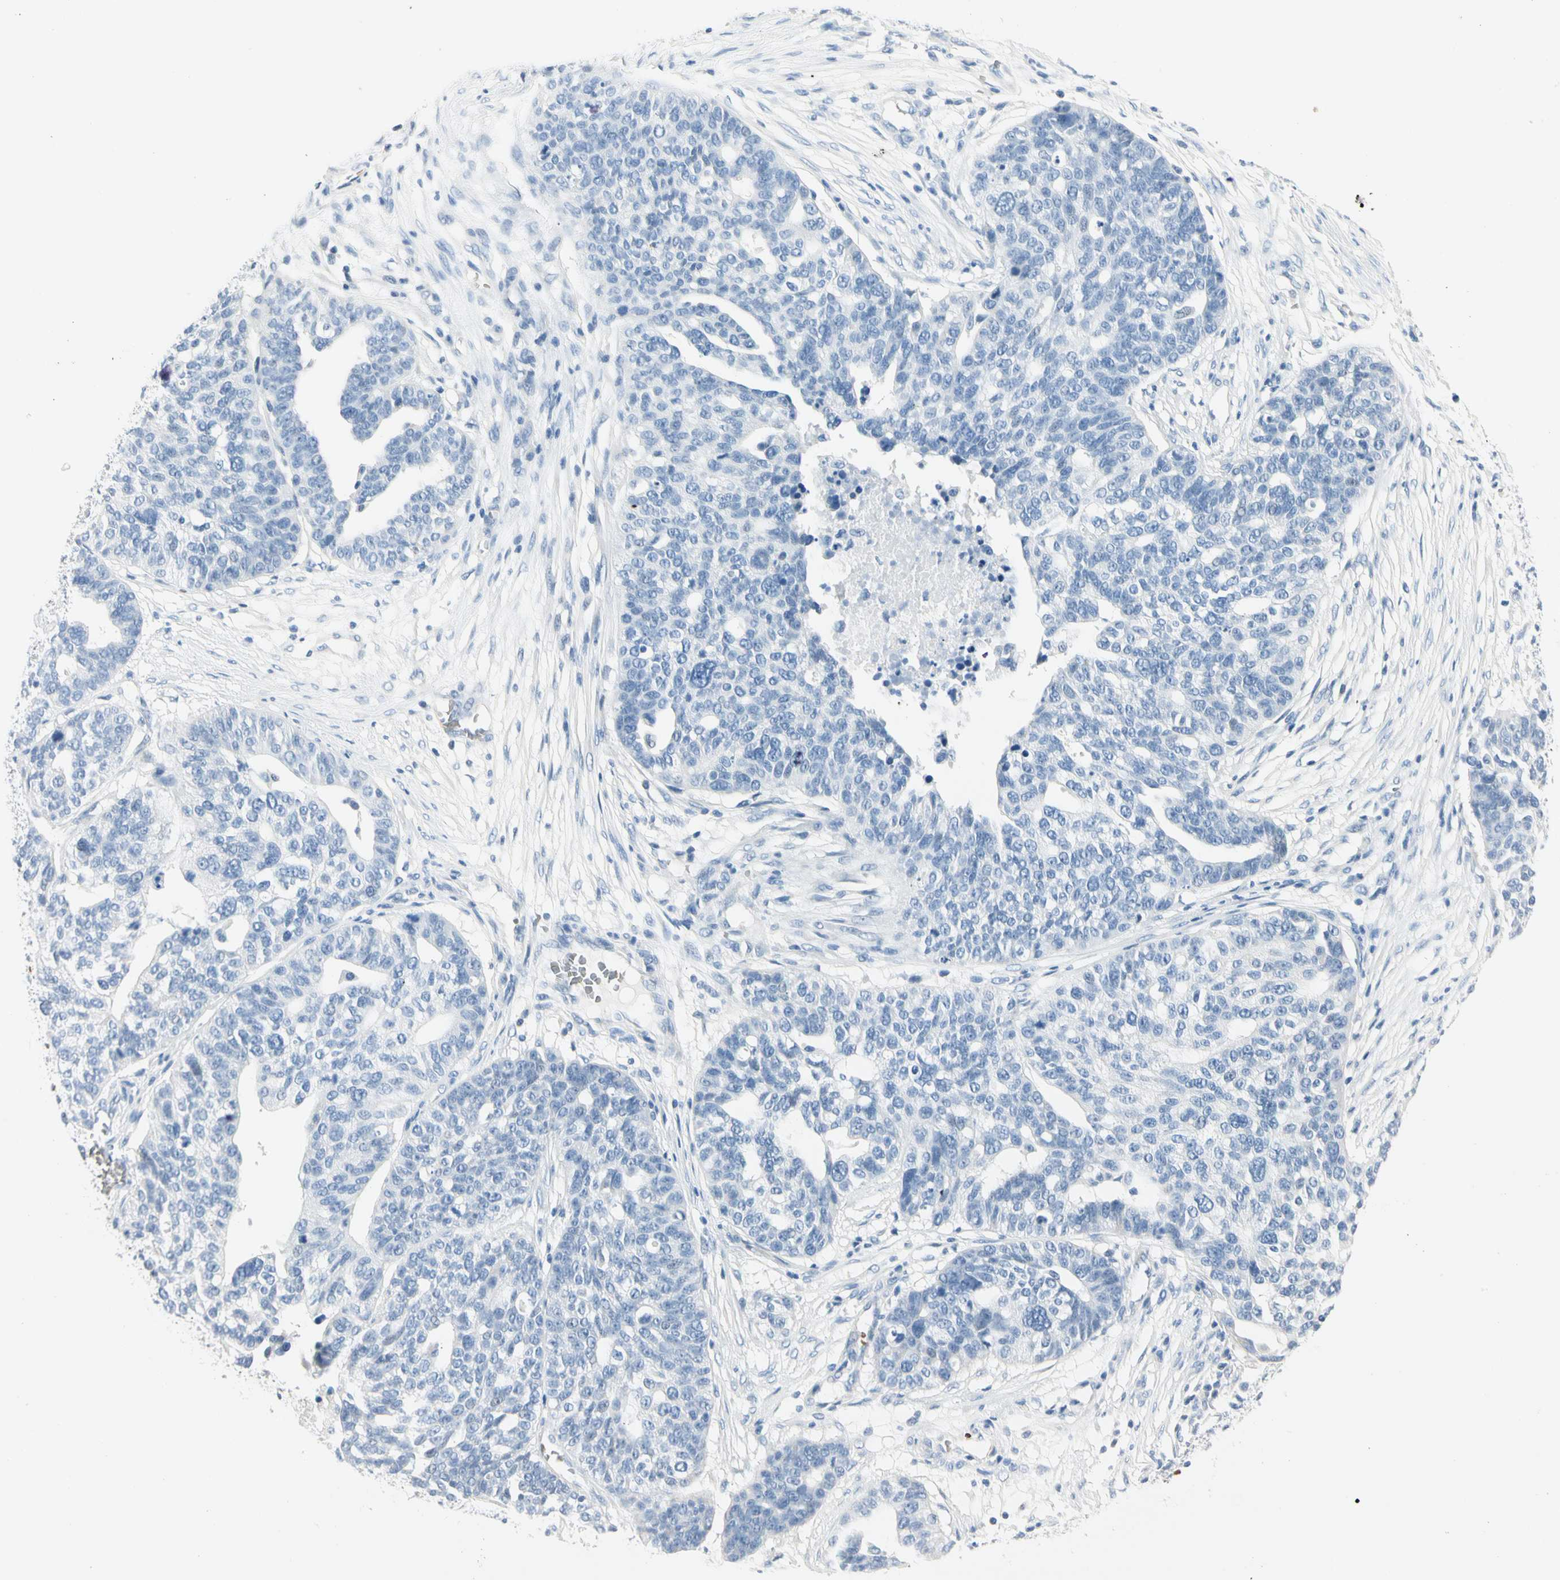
{"staining": {"intensity": "negative", "quantity": "none", "location": "none"}, "tissue": "ovarian cancer", "cell_type": "Tumor cells", "image_type": "cancer", "snomed": [{"axis": "morphology", "description": "Cystadenocarcinoma, serous, NOS"}, {"axis": "topography", "description": "Ovary"}], "caption": "Ovarian cancer (serous cystadenocarcinoma) was stained to show a protein in brown. There is no significant expression in tumor cells. Nuclei are stained in blue.", "gene": "CA1", "patient": {"sex": "female", "age": 59}}